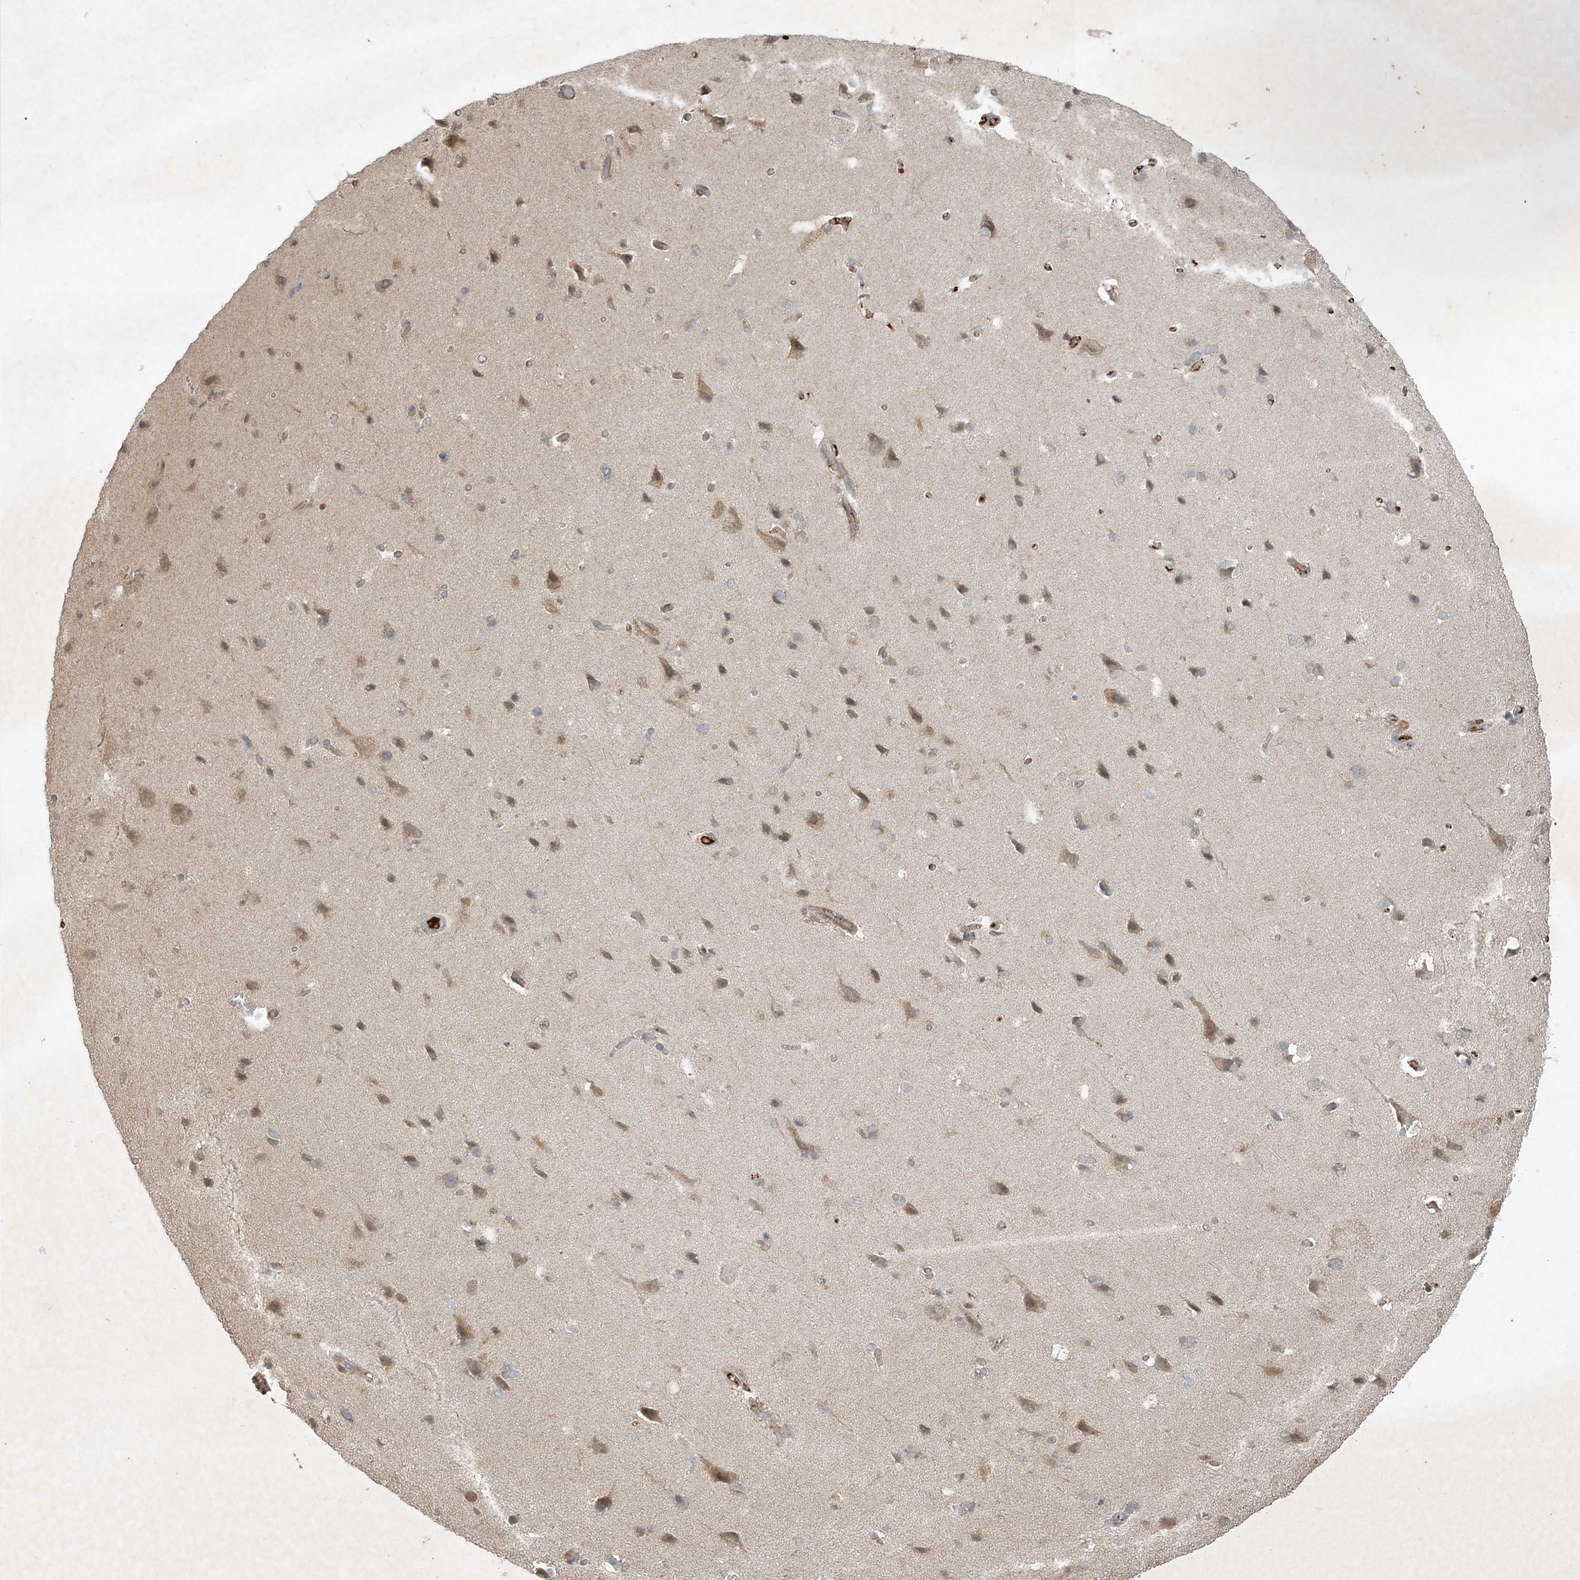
{"staining": {"intensity": "moderate", "quantity": ">75%", "location": "cytoplasmic/membranous"}, "tissue": "cerebral cortex", "cell_type": "Endothelial cells", "image_type": "normal", "snomed": [{"axis": "morphology", "description": "Normal tissue, NOS"}, {"axis": "topography", "description": "Cerebral cortex"}], "caption": "A high-resolution micrograph shows immunohistochemistry staining of normal cerebral cortex, which demonstrates moderate cytoplasmic/membranous positivity in about >75% of endothelial cells.", "gene": "TNFAIP6", "patient": {"sex": "male", "age": 62}}